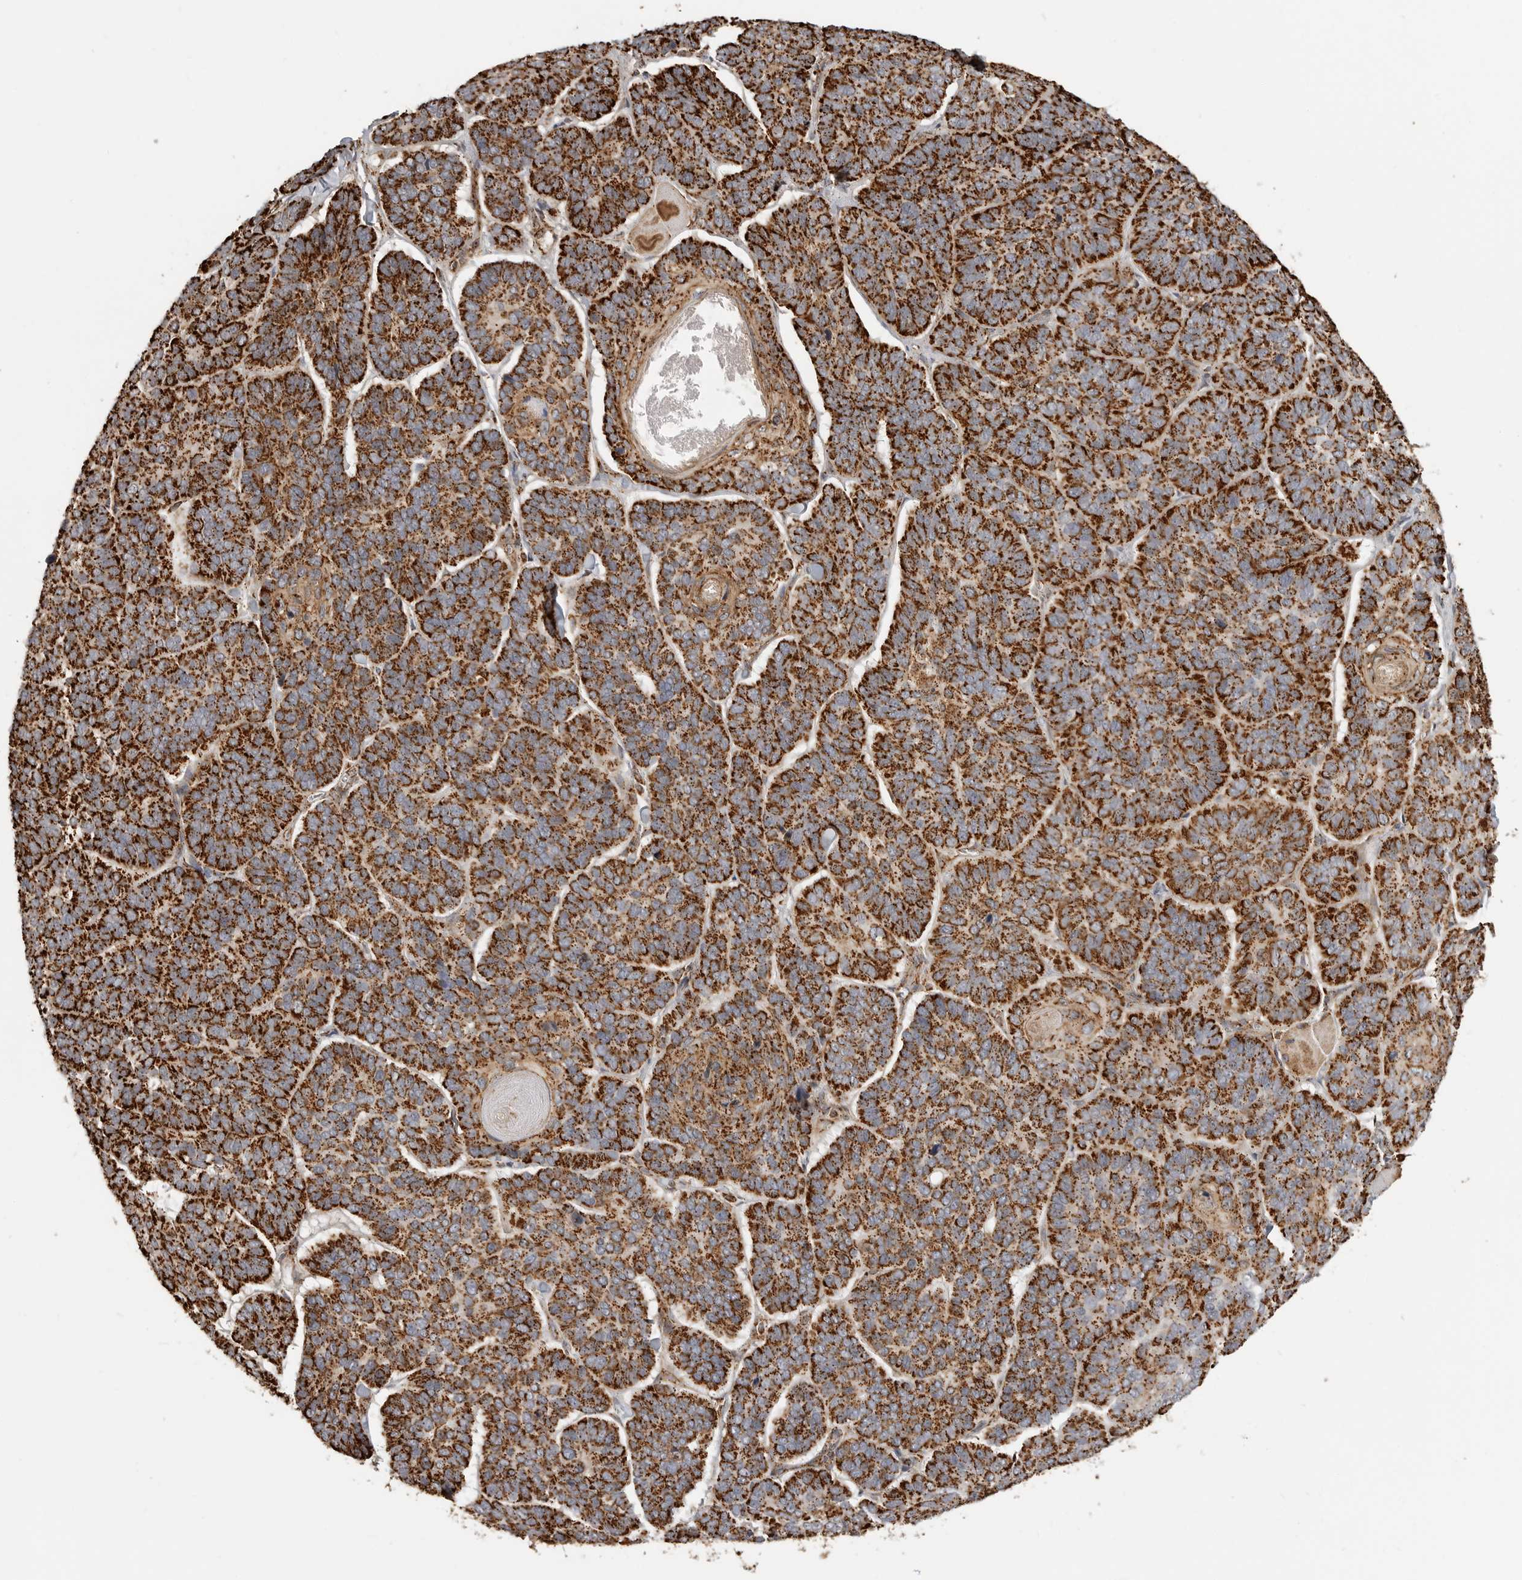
{"staining": {"intensity": "strong", "quantity": ">75%", "location": "cytoplasmic/membranous"}, "tissue": "skin cancer", "cell_type": "Tumor cells", "image_type": "cancer", "snomed": [{"axis": "morphology", "description": "Basal cell carcinoma"}, {"axis": "topography", "description": "Skin"}], "caption": "Skin cancer tissue demonstrates strong cytoplasmic/membranous staining in approximately >75% of tumor cells, visualized by immunohistochemistry. (DAB (3,3'-diaminobenzidine) IHC with brightfield microscopy, high magnification).", "gene": "BMP2K", "patient": {"sex": "male", "age": 62}}